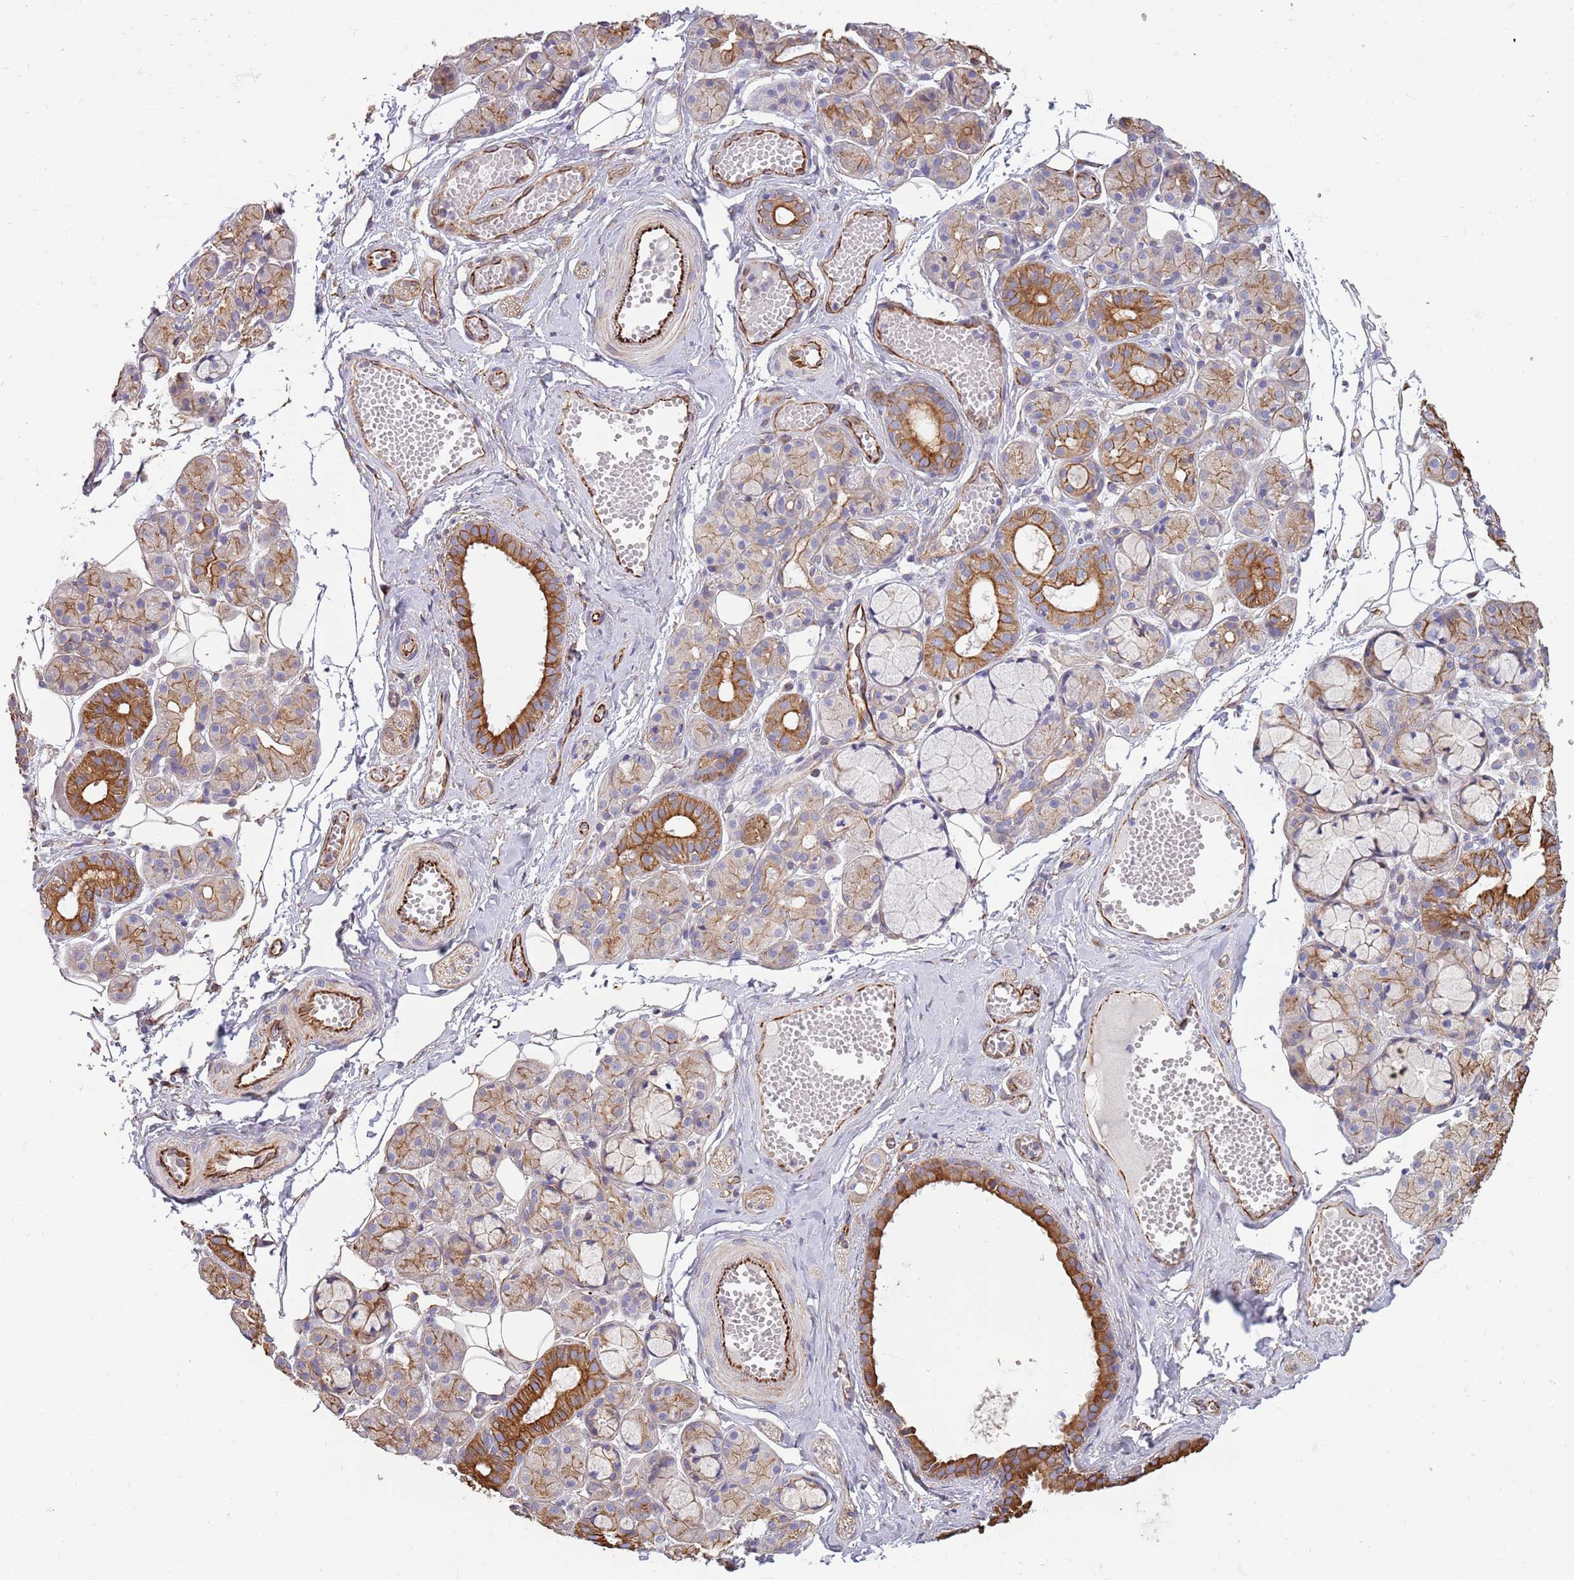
{"staining": {"intensity": "moderate", "quantity": "25%-75%", "location": "cytoplasmic/membranous"}, "tissue": "salivary gland", "cell_type": "Glandular cells", "image_type": "normal", "snomed": [{"axis": "morphology", "description": "Normal tissue, NOS"}, {"axis": "topography", "description": "Salivary gland"}], "caption": "Protein staining by immunohistochemistry (IHC) reveals moderate cytoplasmic/membranous expression in approximately 25%-75% of glandular cells in normal salivary gland.", "gene": "MOGAT1", "patient": {"sex": "male", "age": 63}}